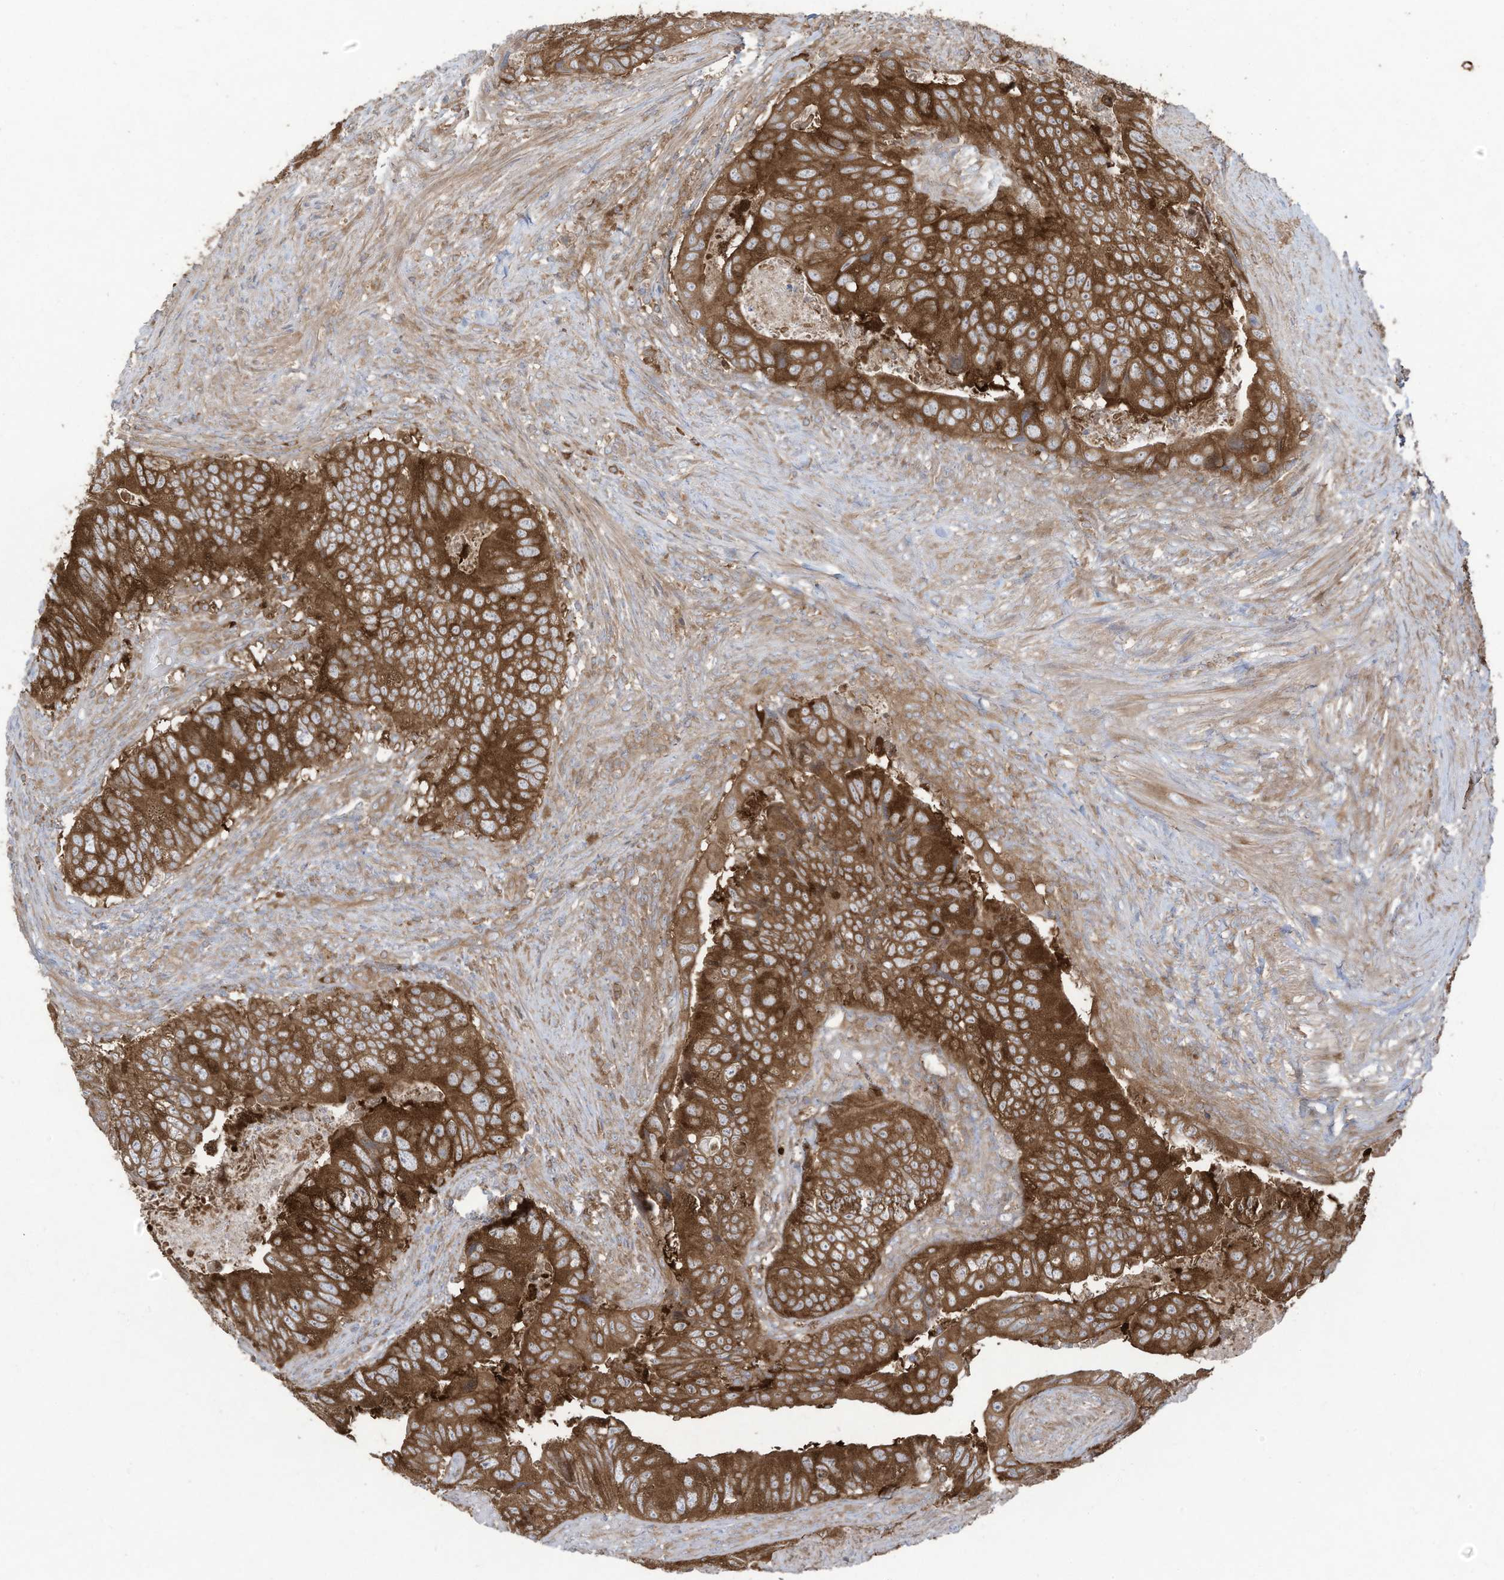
{"staining": {"intensity": "moderate", "quantity": ">75%", "location": "cytoplasmic/membranous"}, "tissue": "colorectal cancer", "cell_type": "Tumor cells", "image_type": "cancer", "snomed": [{"axis": "morphology", "description": "Adenocarcinoma, NOS"}, {"axis": "topography", "description": "Rectum"}], "caption": "Brown immunohistochemical staining in human colorectal cancer (adenocarcinoma) demonstrates moderate cytoplasmic/membranous staining in about >75% of tumor cells. (DAB (3,3'-diaminobenzidine) IHC with brightfield microscopy, high magnification).", "gene": "OLA1", "patient": {"sex": "male", "age": 63}}